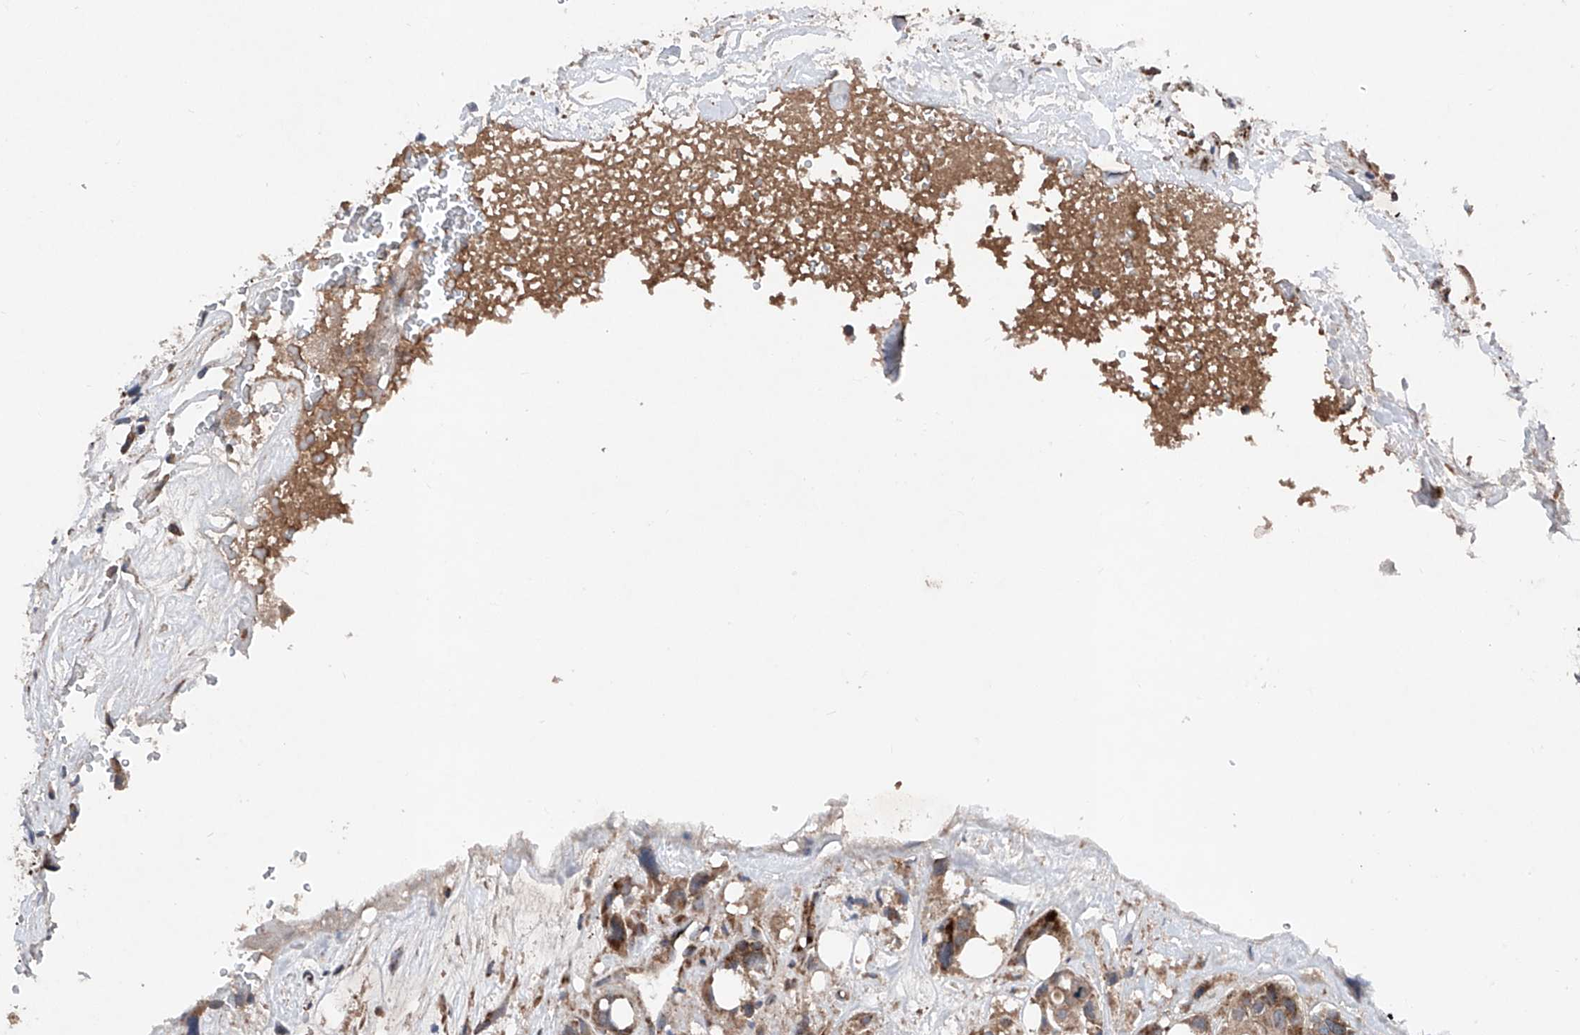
{"staining": {"intensity": "moderate", "quantity": "25%-75%", "location": "cytoplasmic/membranous"}, "tissue": "urothelial cancer", "cell_type": "Tumor cells", "image_type": "cancer", "snomed": [{"axis": "morphology", "description": "Urothelial carcinoma, High grade"}, {"axis": "topography", "description": "Urinary bladder"}], "caption": "Protein expression analysis of human urothelial cancer reveals moderate cytoplasmic/membranous staining in approximately 25%-75% of tumor cells.", "gene": "DAD1", "patient": {"sex": "male", "age": 64}}